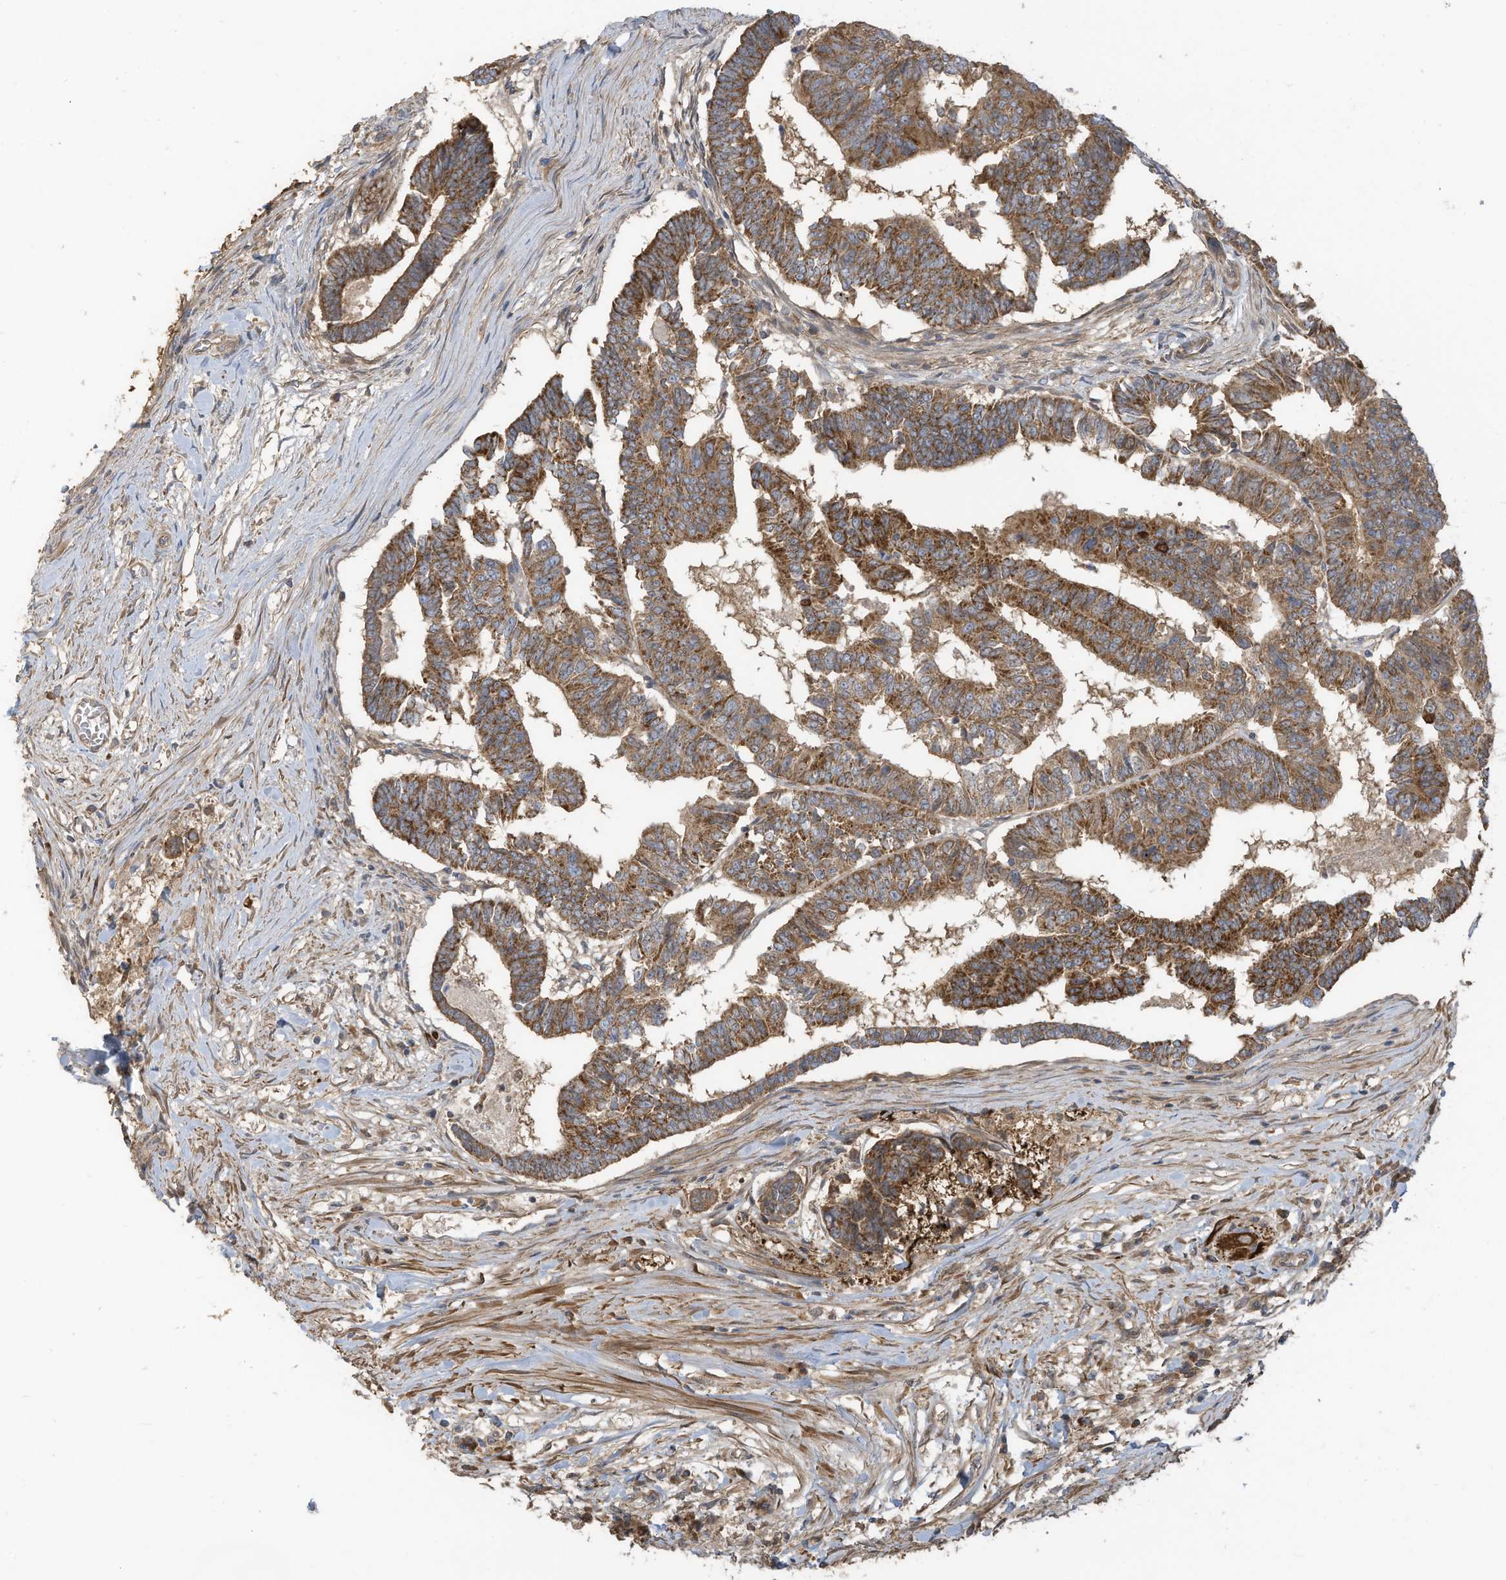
{"staining": {"intensity": "moderate", "quantity": ">75%", "location": "cytoplasmic/membranous"}, "tissue": "colorectal cancer", "cell_type": "Tumor cells", "image_type": "cancer", "snomed": [{"axis": "morphology", "description": "Adenocarcinoma, NOS"}, {"axis": "topography", "description": "Rectum"}], "caption": "IHC micrograph of neoplastic tissue: colorectal cancer stained using immunohistochemistry shows medium levels of moderate protein expression localized specifically in the cytoplasmic/membranous of tumor cells, appearing as a cytoplasmic/membranous brown color.", "gene": "GTPBP2", "patient": {"sex": "female", "age": 65}}